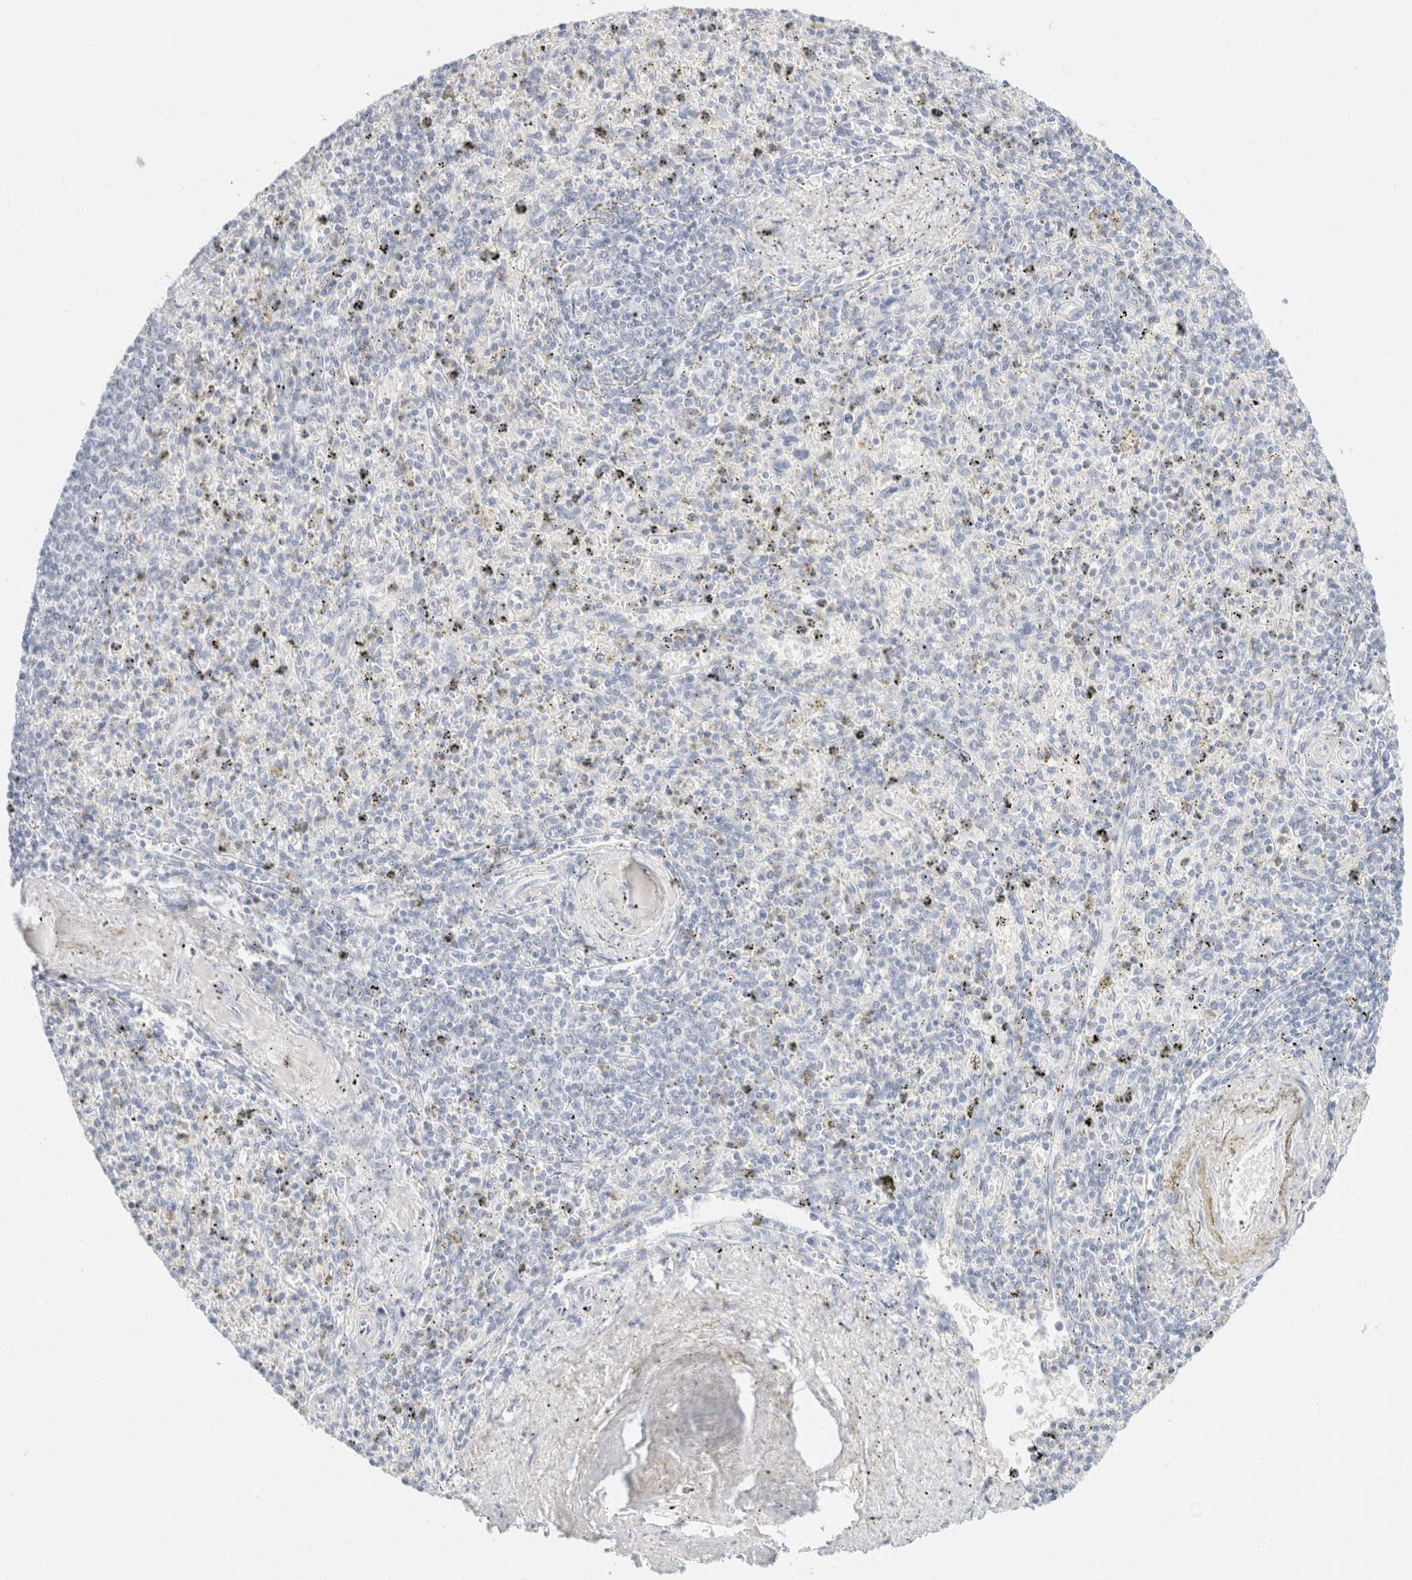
{"staining": {"intensity": "negative", "quantity": "none", "location": "none"}, "tissue": "spleen", "cell_type": "Cells in red pulp", "image_type": "normal", "snomed": [{"axis": "morphology", "description": "Normal tissue, NOS"}, {"axis": "topography", "description": "Spleen"}], "caption": "Immunohistochemistry (IHC) histopathology image of normal spleen stained for a protein (brown), which exhibits no expression in cells in red pulp.", "gene": "KRT20", "patient": {"sex": "male", "age": 72}}